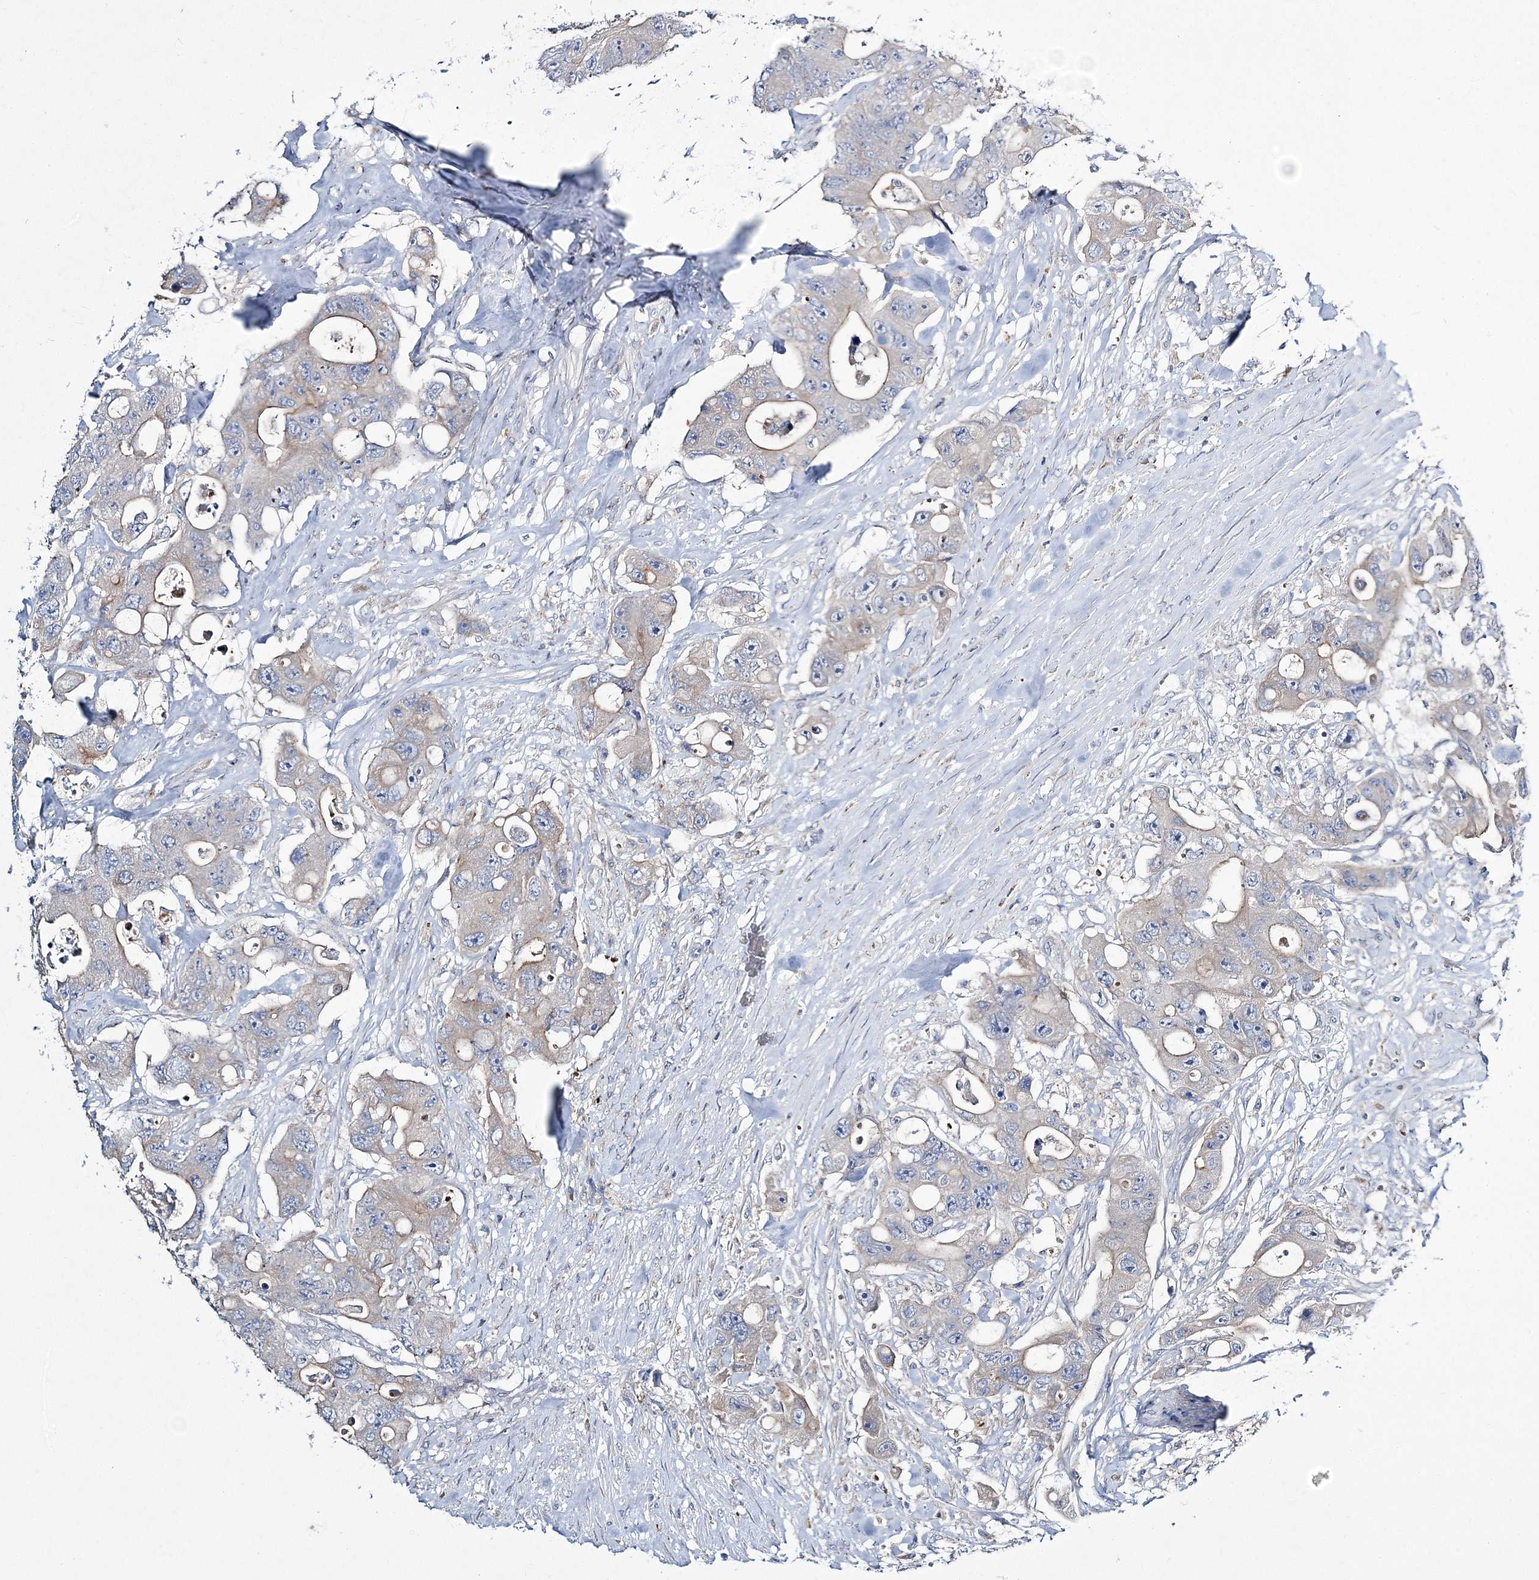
{"staining": {"intensity": "weak", "quantity": "<25%", "location": "cytoplasmic/membranous"}, "tissue": "colorectal cancer", "cell_type": "Tumor cells", "image_type": "cancer", "snomed": [{"axis": "morphology", "description": "Adenocarcinoma, NOS"}, {"axis": "topography", "description": "Colon"}], "caption": "Tumor cells show no significant protein expression in colorectal cancer. (Brightfield microscopy of DAB (3,3'-diaminobenzidine) IHC at high magnification).", "gene": "ATP11B", "patient": {"sex": "female", "age": 46}}